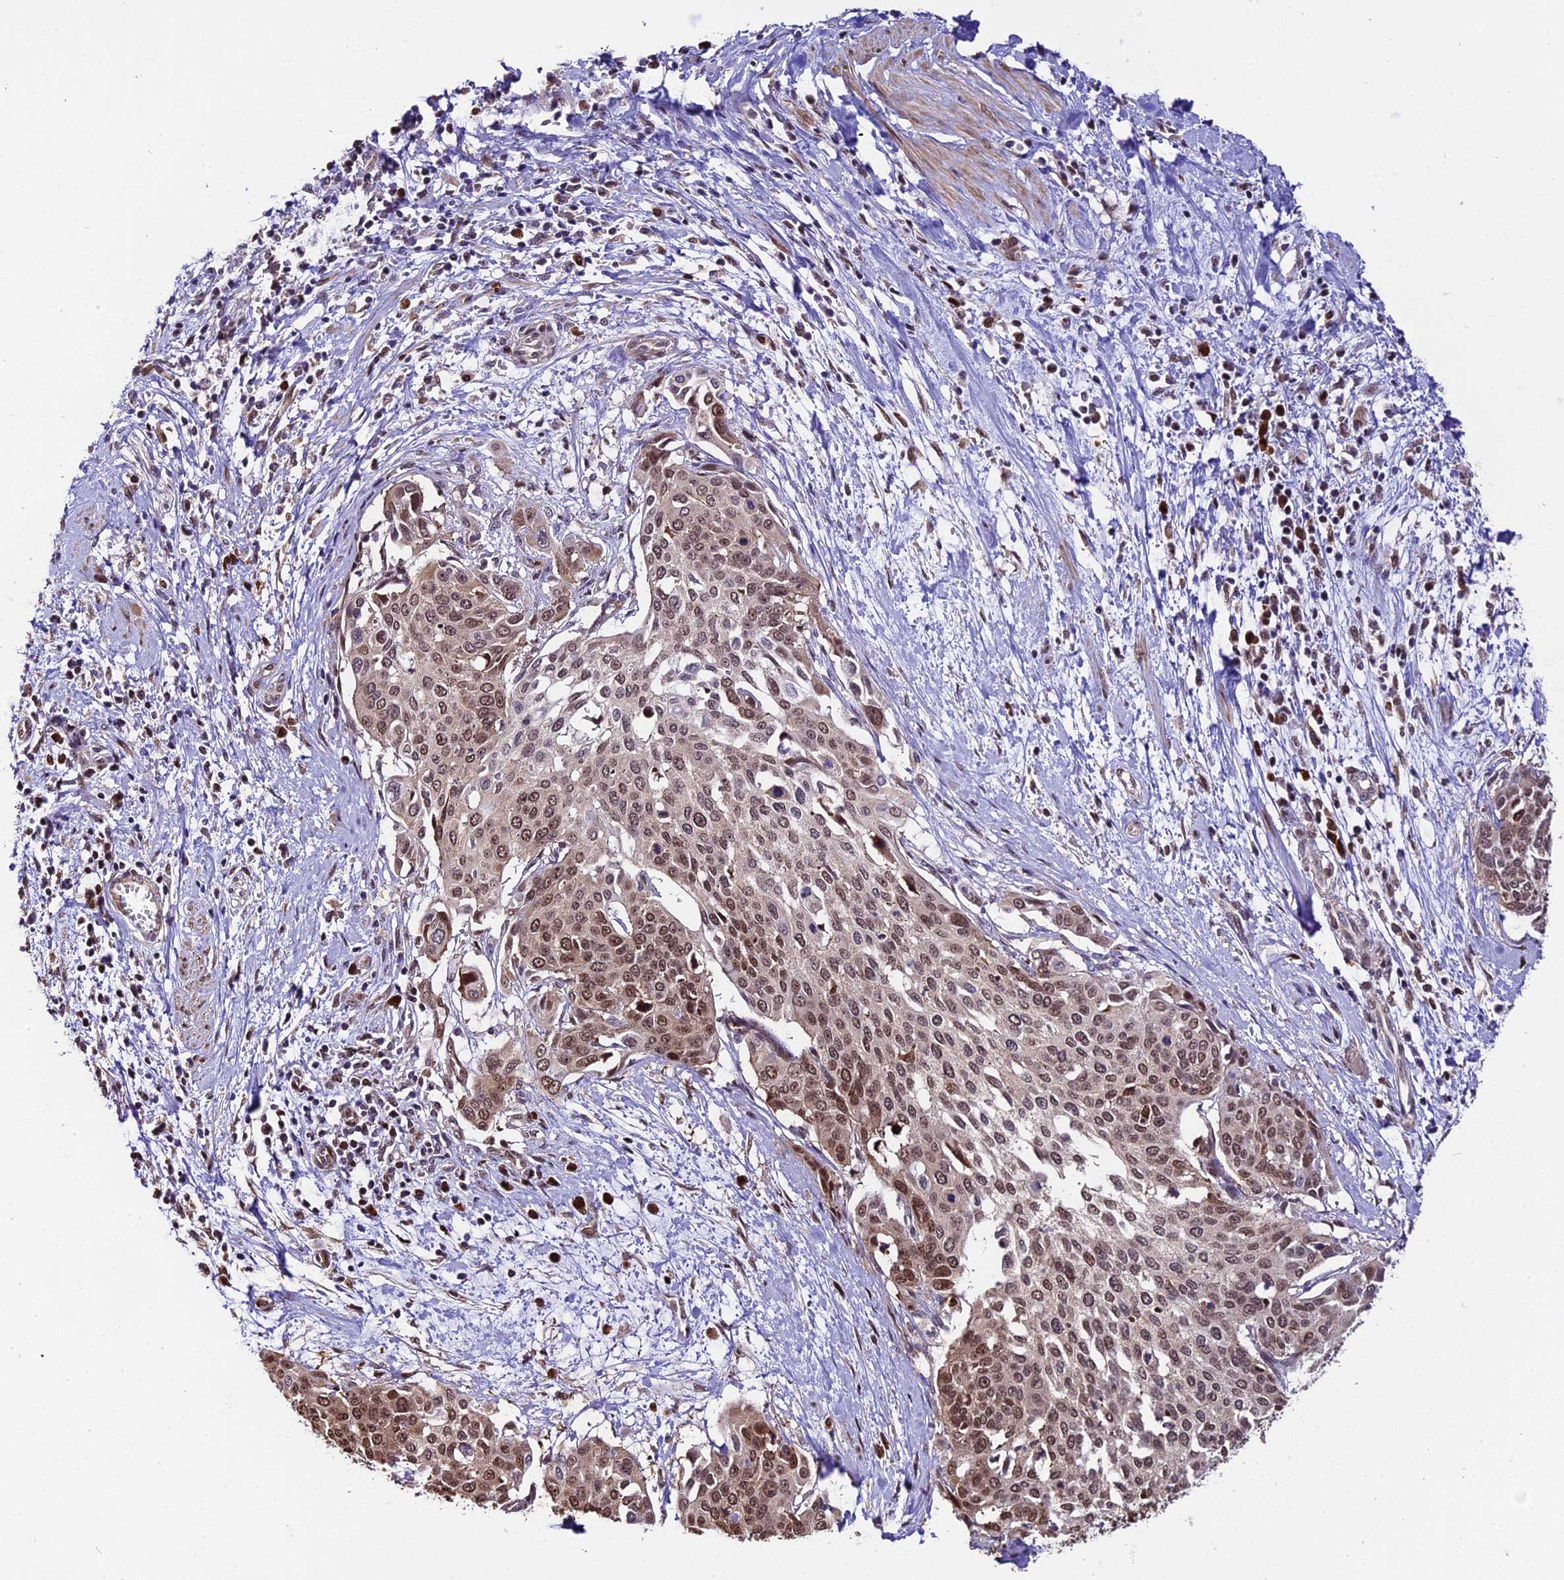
{"staining": {"intensity": "moderate", "quantity": ">75%", "location": "nuclear"}, "tissue": "cervical cancer", "cell_type": "Tumor cells", "image_type": "cancer", "snomed": [{"axis": "morphology", "description": "Squamous cell carcinoma, NOS"}, {"axis": "topography", "description": "Cervix"}], "caption": "This image displays cervical squamous cell carcinoma stained with immunohistochemistry (IHC) to label a protein in brown. The nuclear of tumor cells show moderate positivity for the protein. Nuclei are counter-stained blue.", "gene": "HERPUD1", "patient": {"sex": "female", "age": 44}}